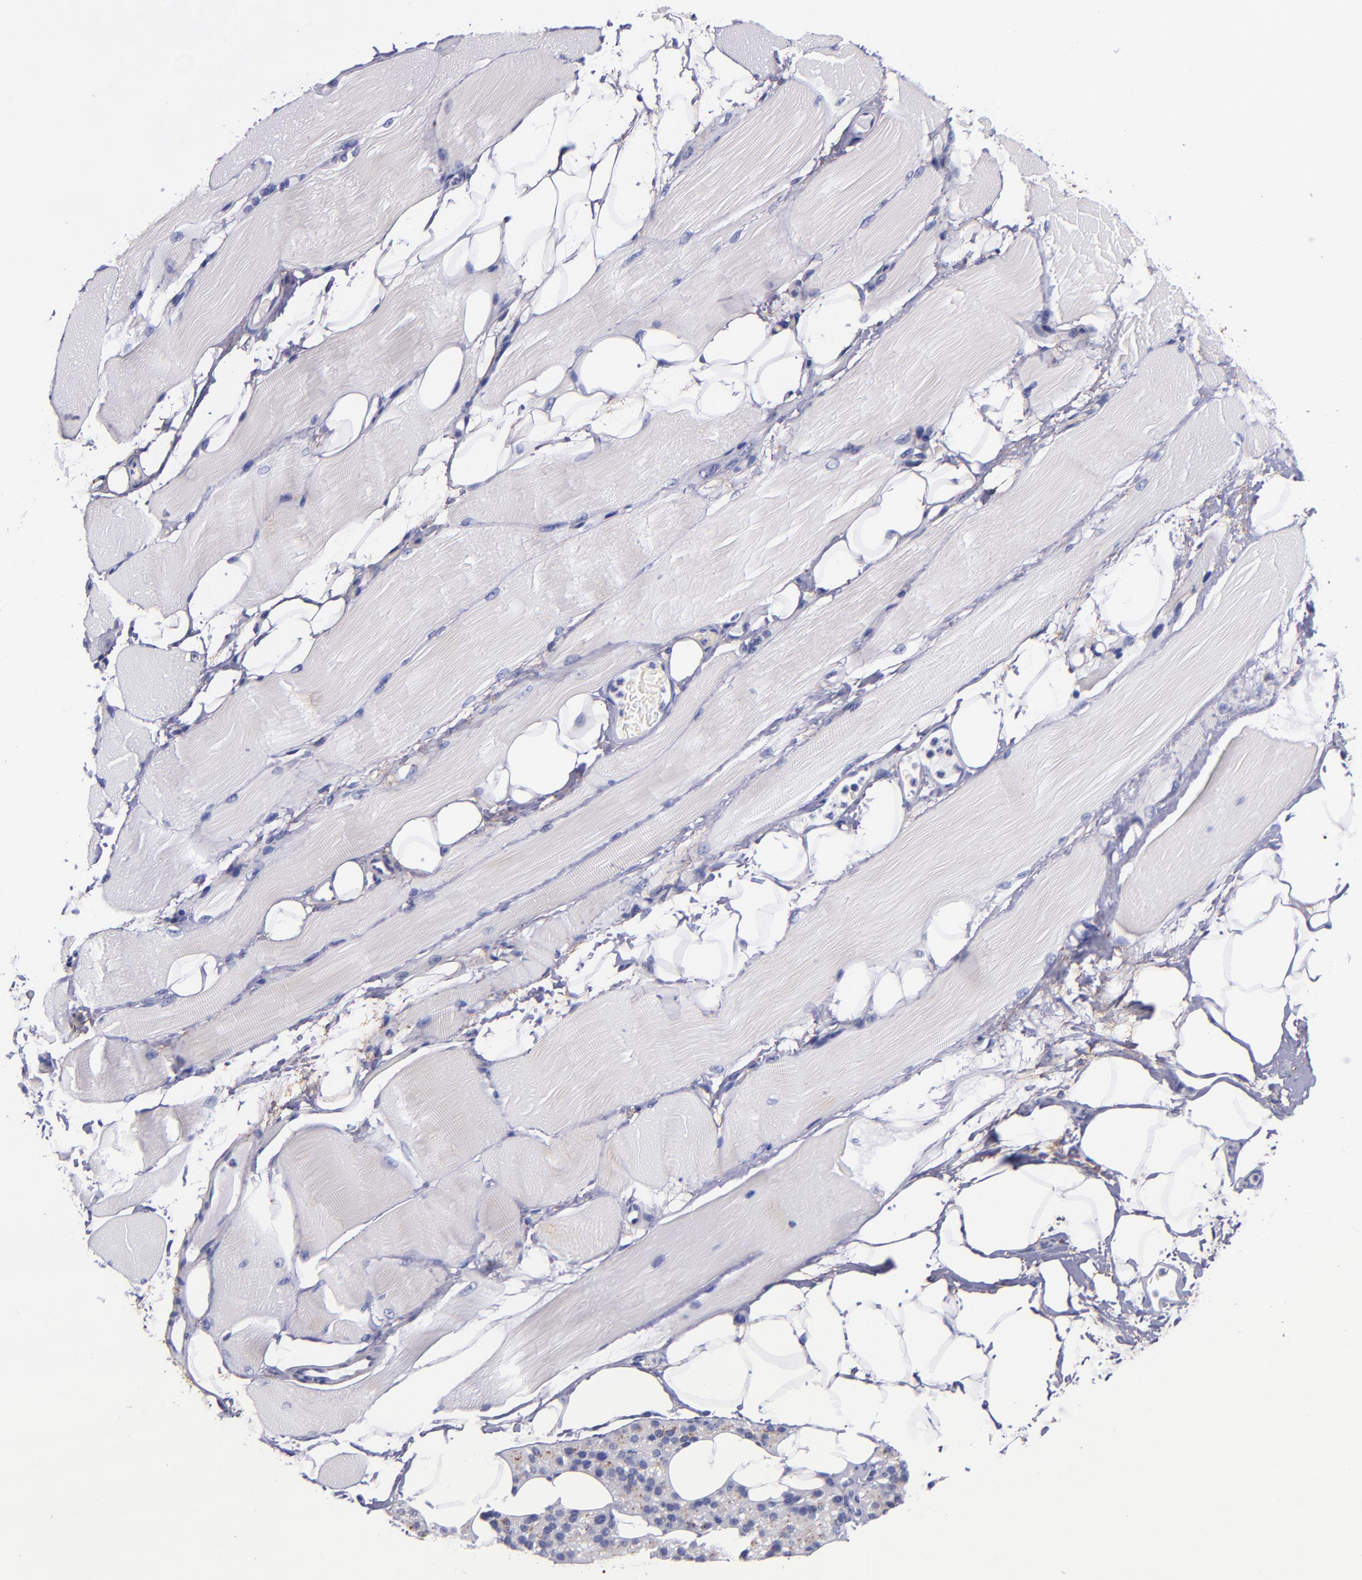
{"staining": {"intensity": "negative", "quantity": "none", "location": "none"}, "tissue": "skeletal muscle", "cell_type": "Myocytes", "image_type": "normal", "snomed": [{"axis": "morphology", "description": "Normal tissue, NOS"}, {"axis": "topography", "description": "Skeletal muscle"}, {"axis": "topography", "description": "Parathyroid gland"}], "caption": "Protein analysis of unremarkable skeletal muscle shows no significant positivity in myocytes.", "gene": "IVL", "patient": {"sex": "female", "age": 37}}